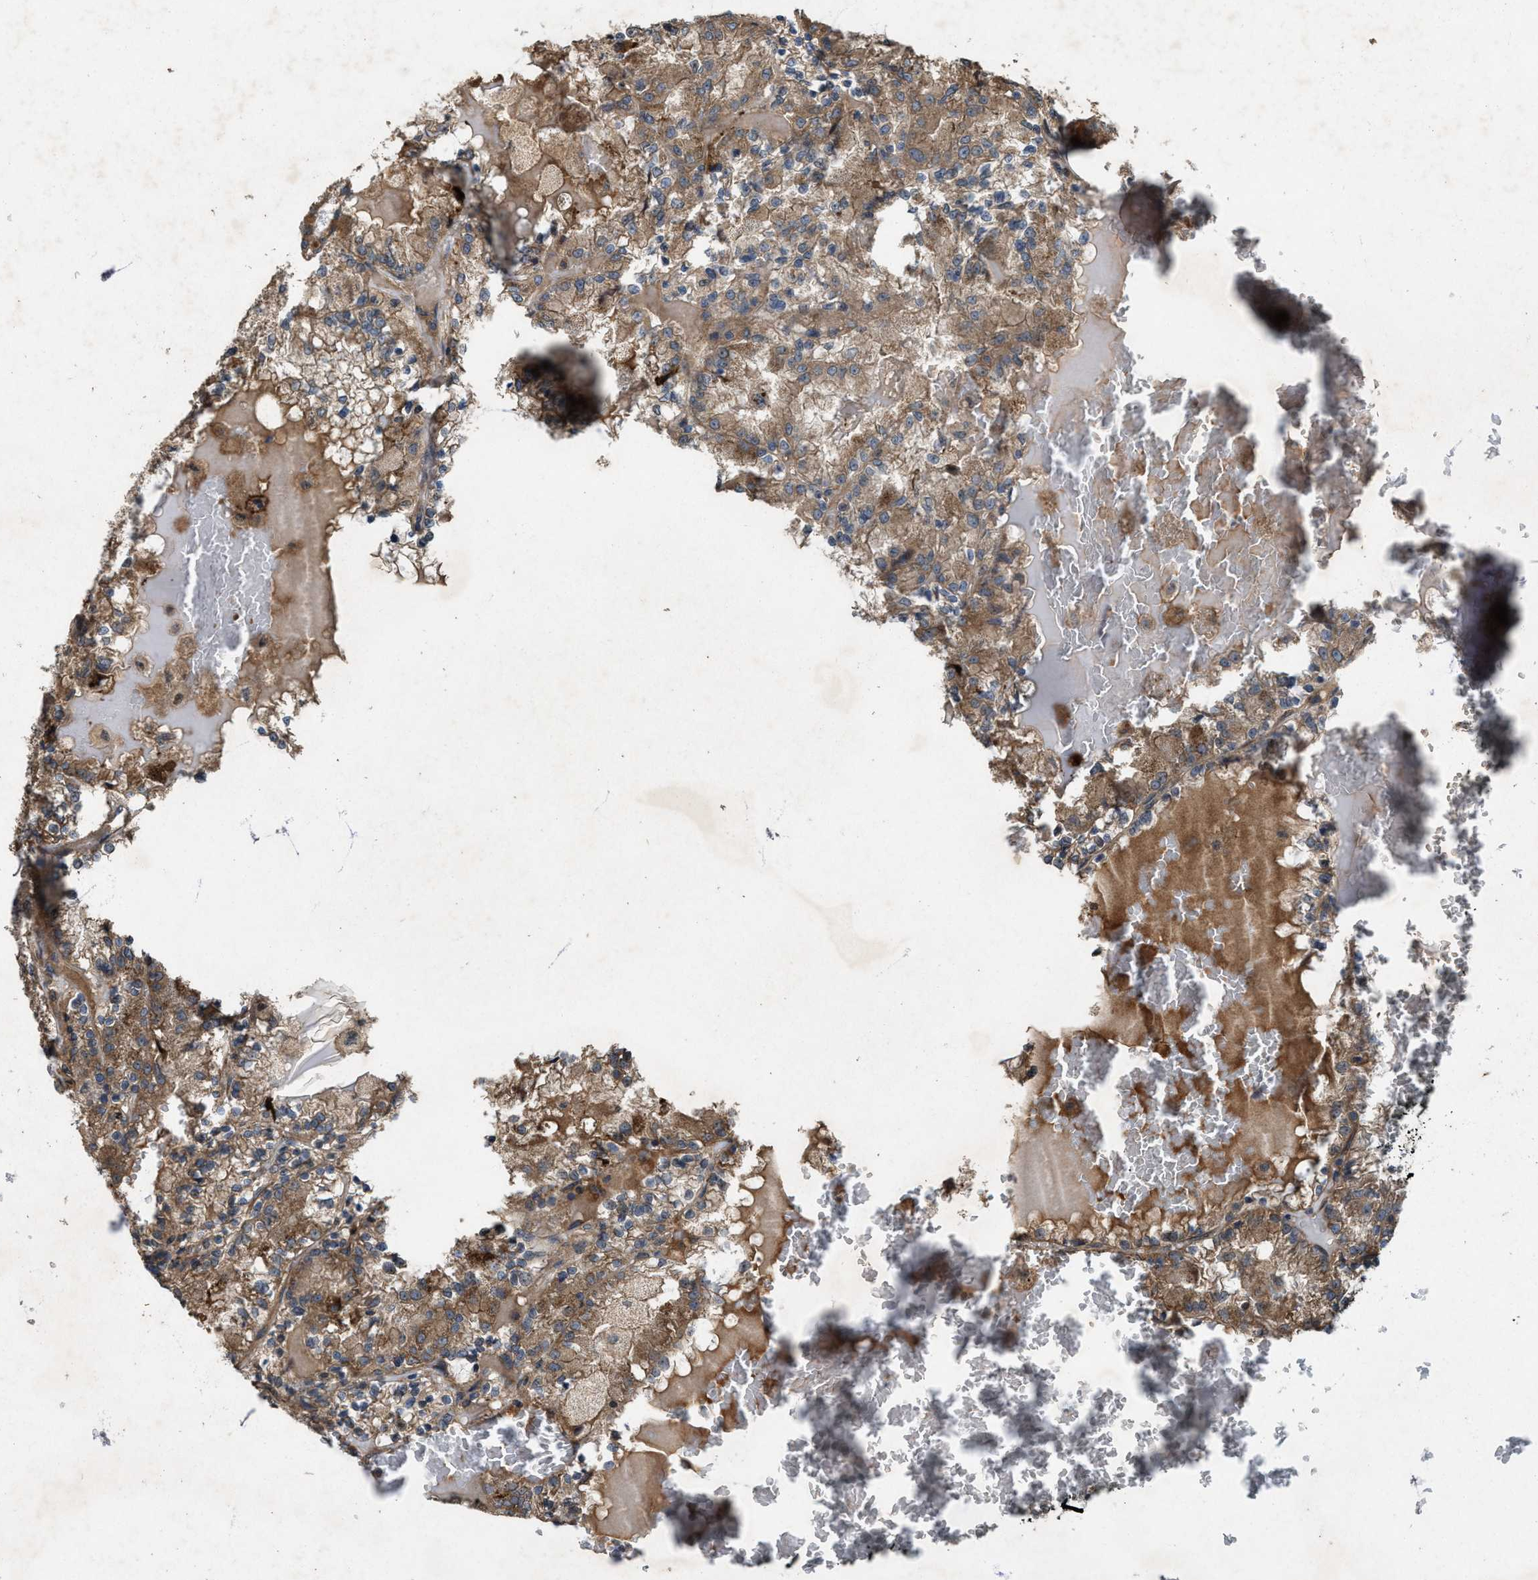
{"staining": {"intensity": "moderate", "quantity": ">75%", "location": "cytoplasmic/membranous"}, "tissue": "renal cancer", "cell_type": "Tumor cells", "image_type": "cancer", "snomed": [{"axis": "morphology", "description": "Adenocarcinoma, NOS"}, {"axis": "topography", "description": "Kidney"}], "caption": "This image shows IHC staining of human adenocarcinoma (renal), with medium moderate cytoplasmic/membranous staining in about >75% of tumor cells.", "gene": "PDP2", "patient": {"sex": "female", "age": 56}}